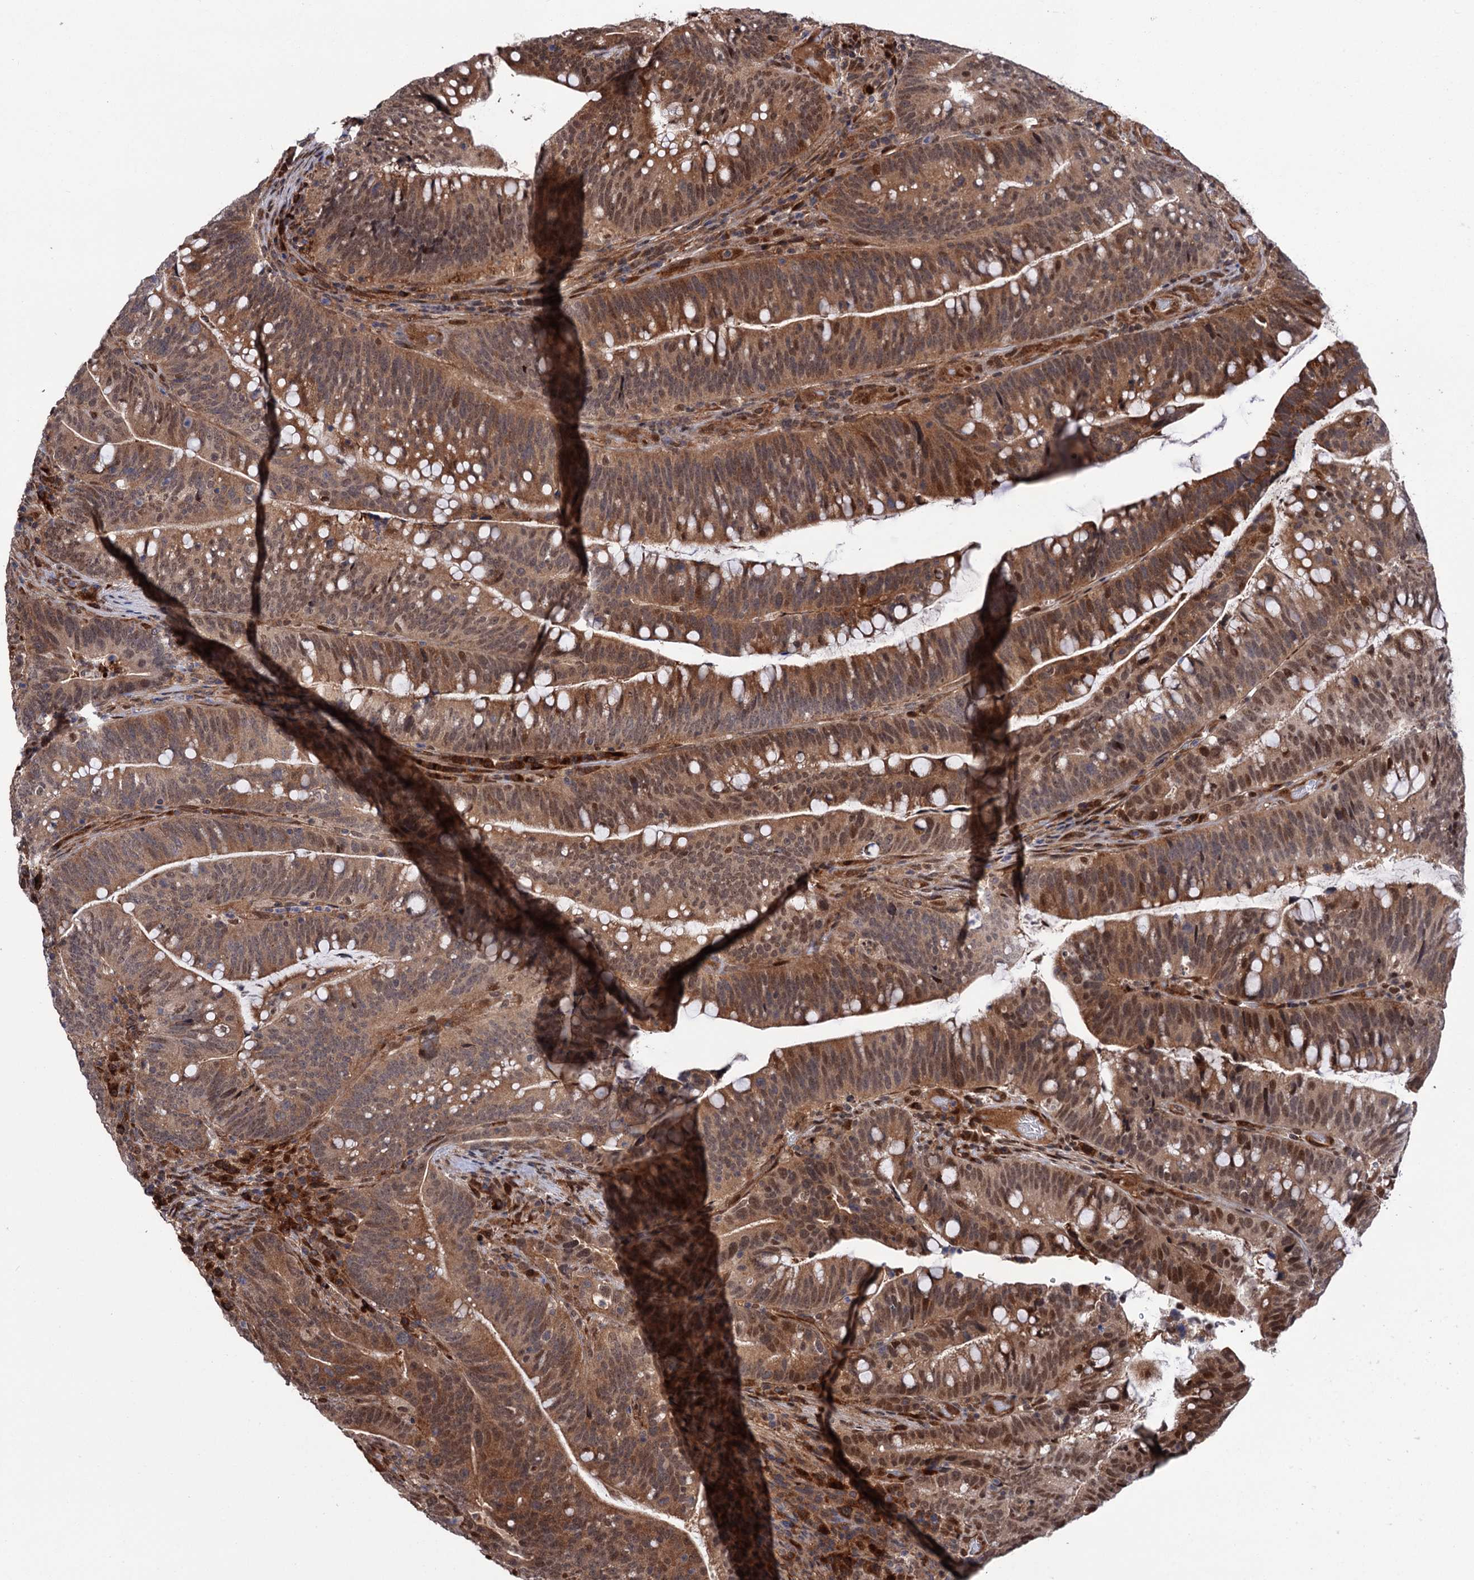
{"staining": {"intensity": "moderate", "quantity": ">75%", "location": "cytoplasmic/membranous,nuclear"}, "tissue": "colorectal cancer", "cell_type": "Tumor cells", "image_type": "cancer", "snomed": [{"axis": "morphology", "description": "Adenocarcinoma, NOS"}, {"axis": "topography", "description": "Colon"}], "caption": "This micrograph demonstrates IHC staining of colorectal adenocarcinoma, with medium moderate cytoplasmic/membranous and nuclear positivity in about >75% of tumor cells.", "gene": "CDC23", "patient": {"sex": "female", "age": 66}}